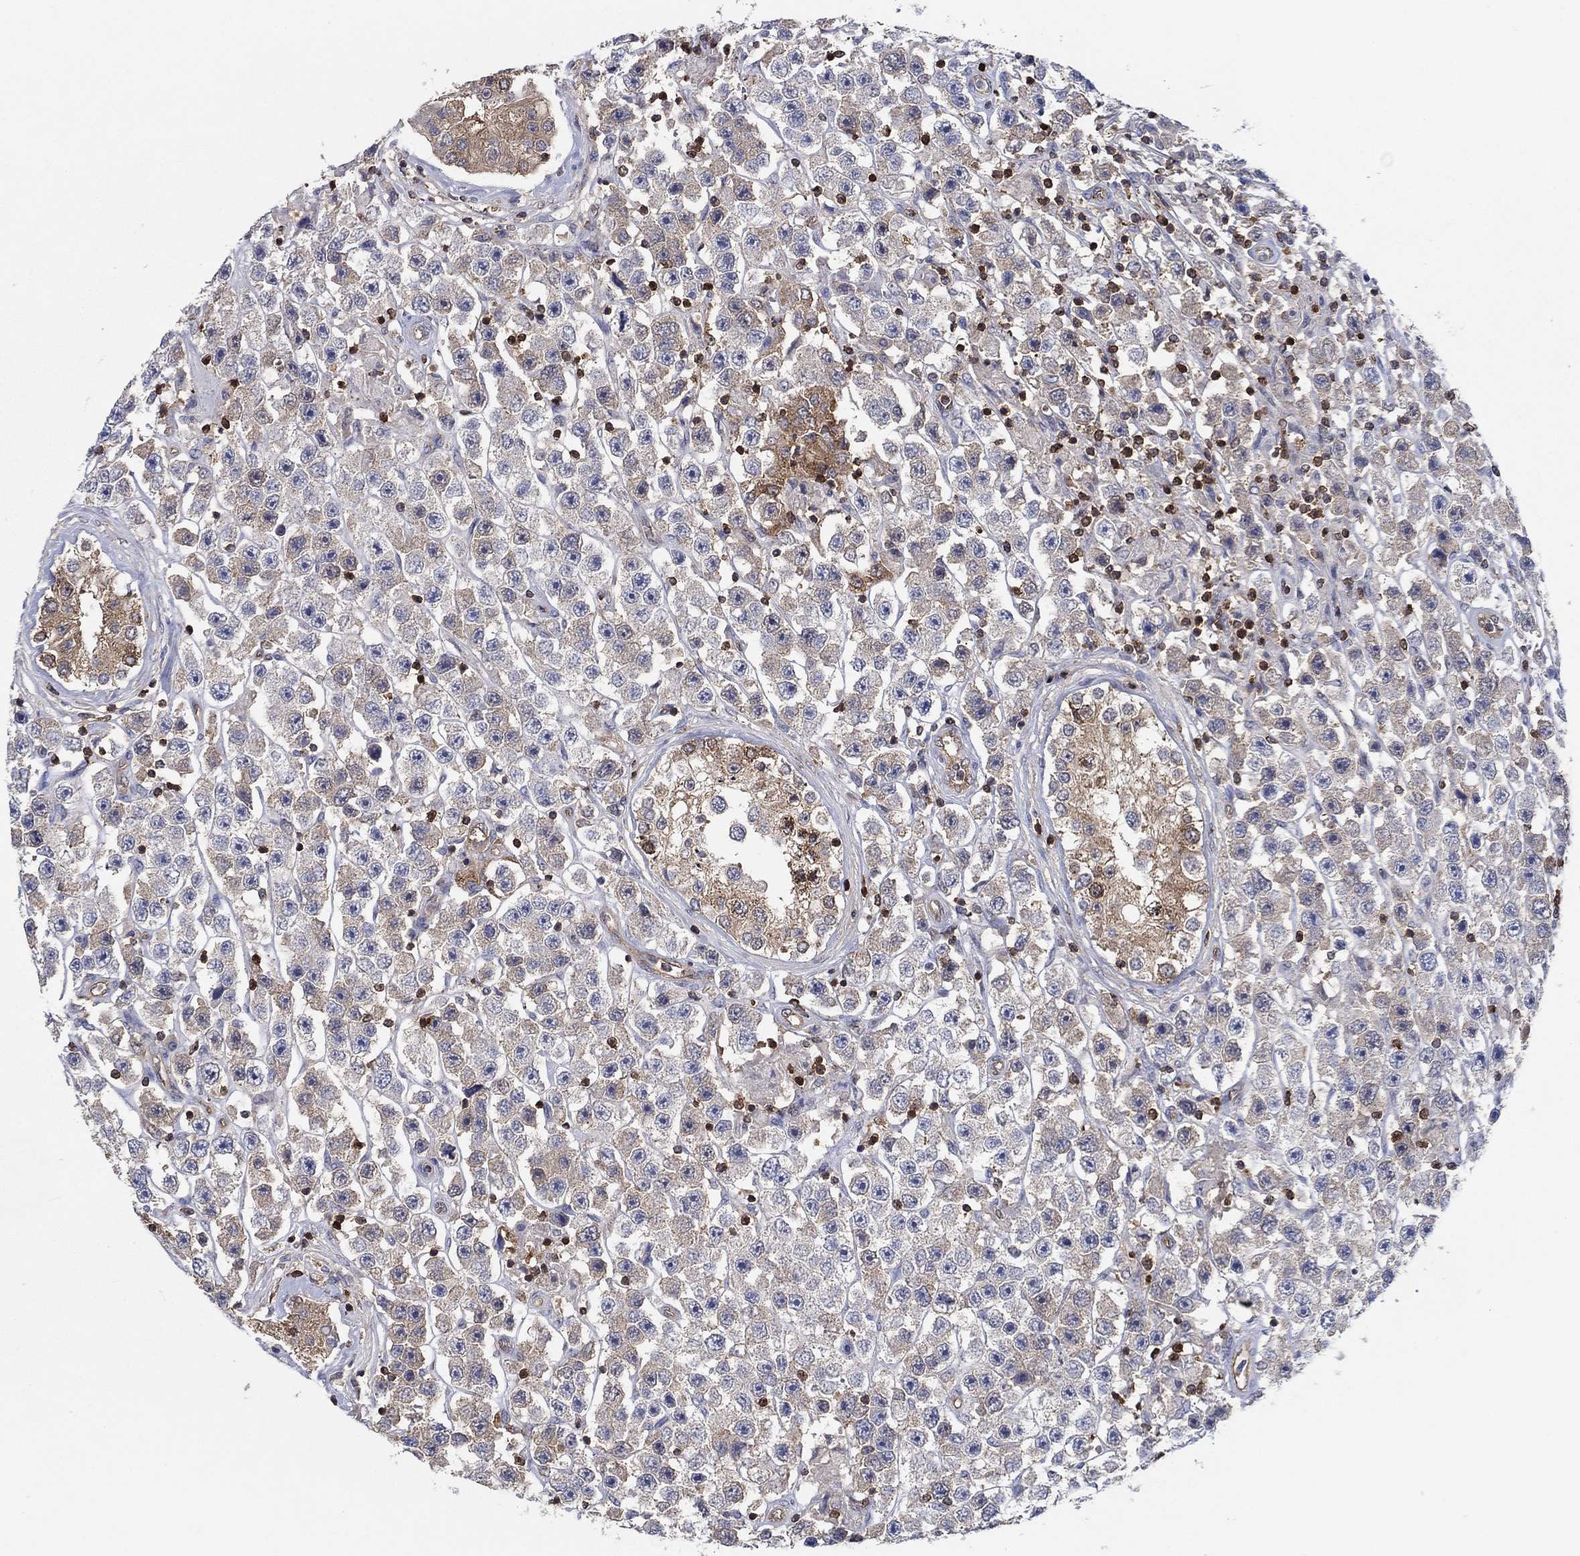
{"staining": {"intensity": "weak", "quantity": "<25%", "location": "cytoplasmic/membranous"}, "tissue": "testis cancer", "cell_type": "Tumor cells", "image_type": "cancer", "snomed": [{"axis": "morphology", "description": "Seminoma, NOS"}, {"axis": "topography", "description": "Testis"}], "caption": "Protein analysis of testis seminoma exhibits no significant positivity in tumor cells.", "gene": "AGFG2", "patient": {"sex": "male", "age": 45}}